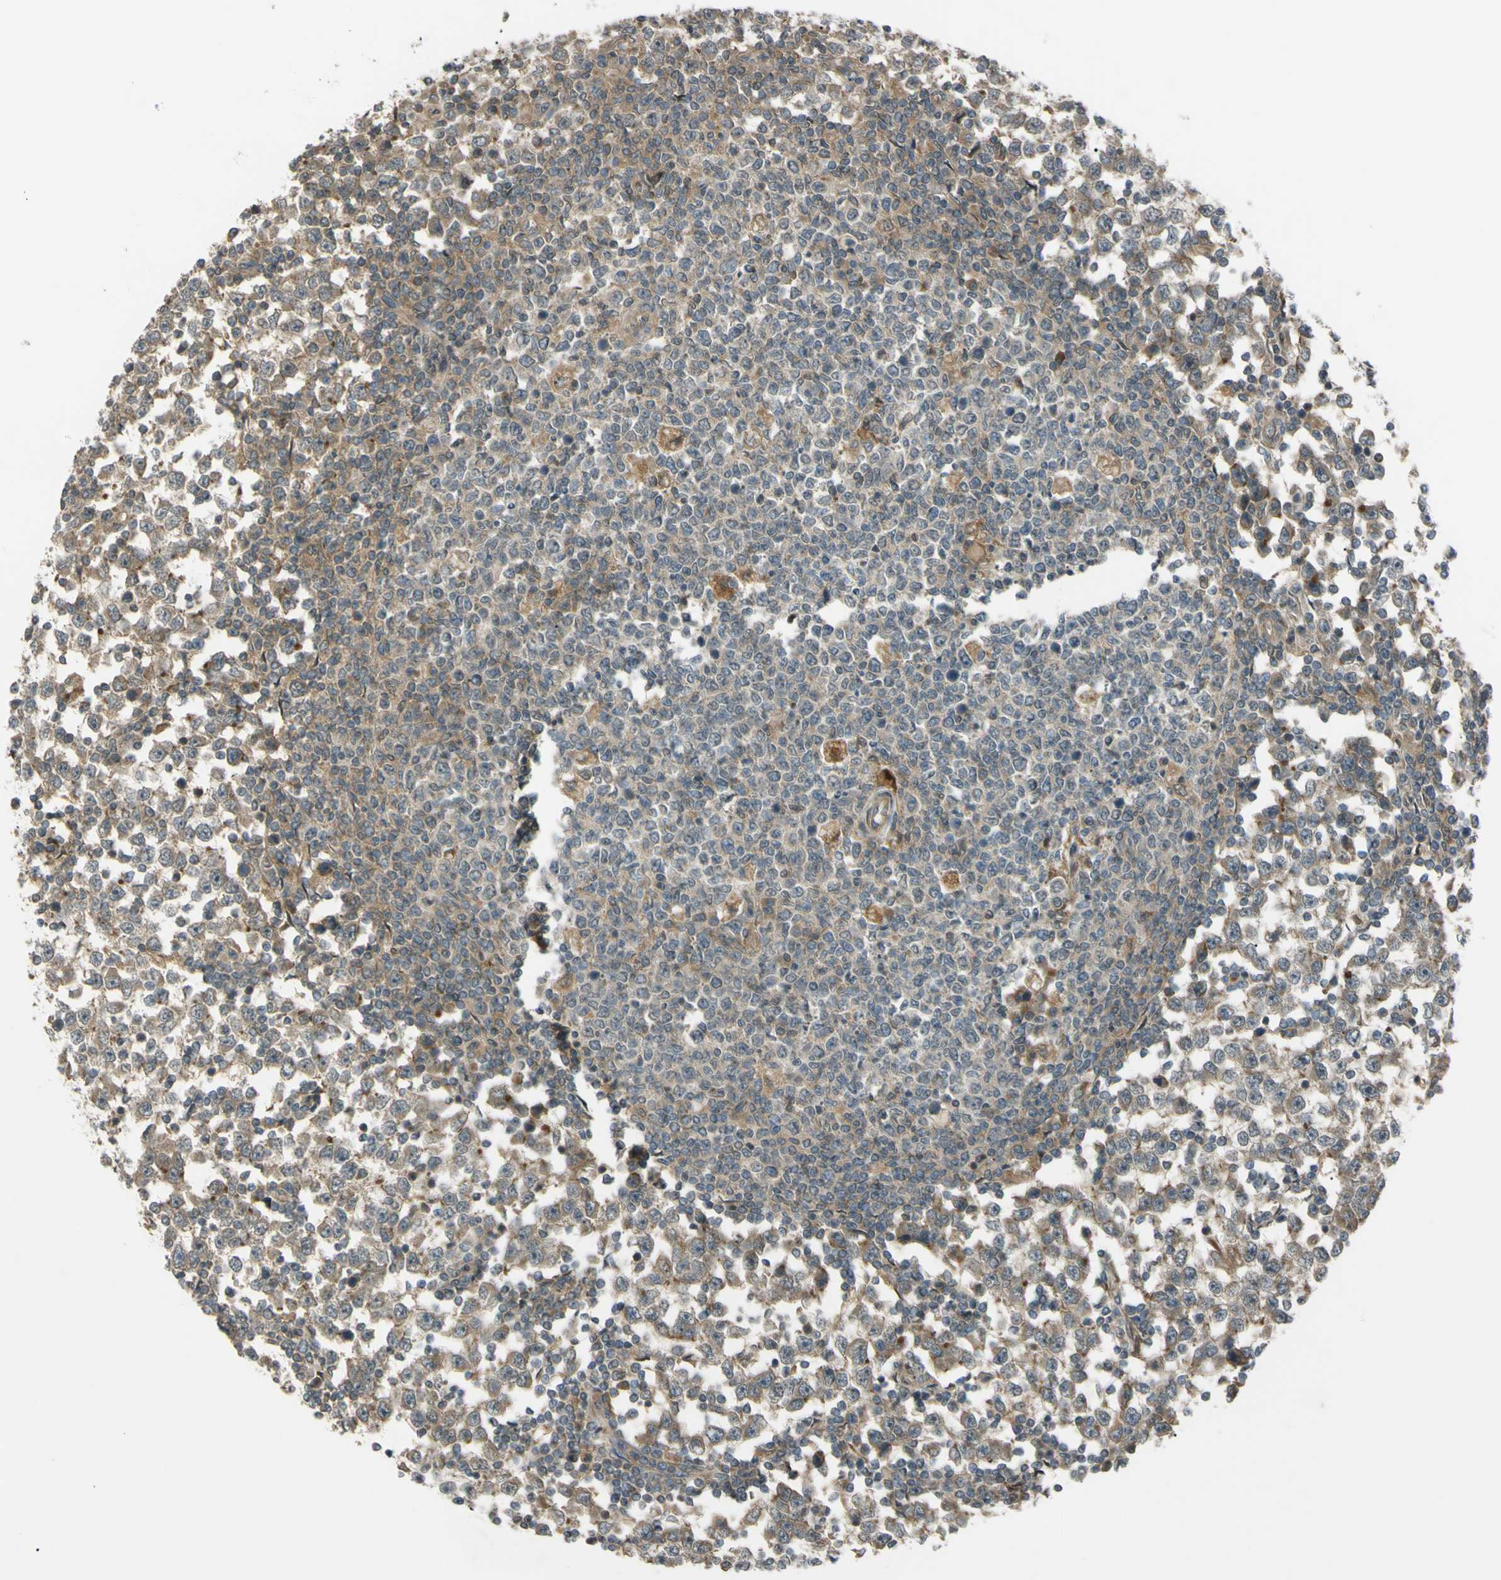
{"staining": {"intensity": "weak", "quantity": ">75%", "location": "cytoplasmic/membranous"}, "tissue": "testis cancer", "cell_type": "Tumor cells", "image_type": "cancer", "snomed": [{"axis": "morphology", "description": "Seminoma, NOS"}, {"axis": "topography", "description": "Testis"}], "caption": "This is a photomicrograph of IHC staining of testis cancer (seminoma), which shows weak expression in the cytoplasmic/membranous of tumor cells.", "gene": "FLII", "patient": {"sex": "male", "age": 65}}